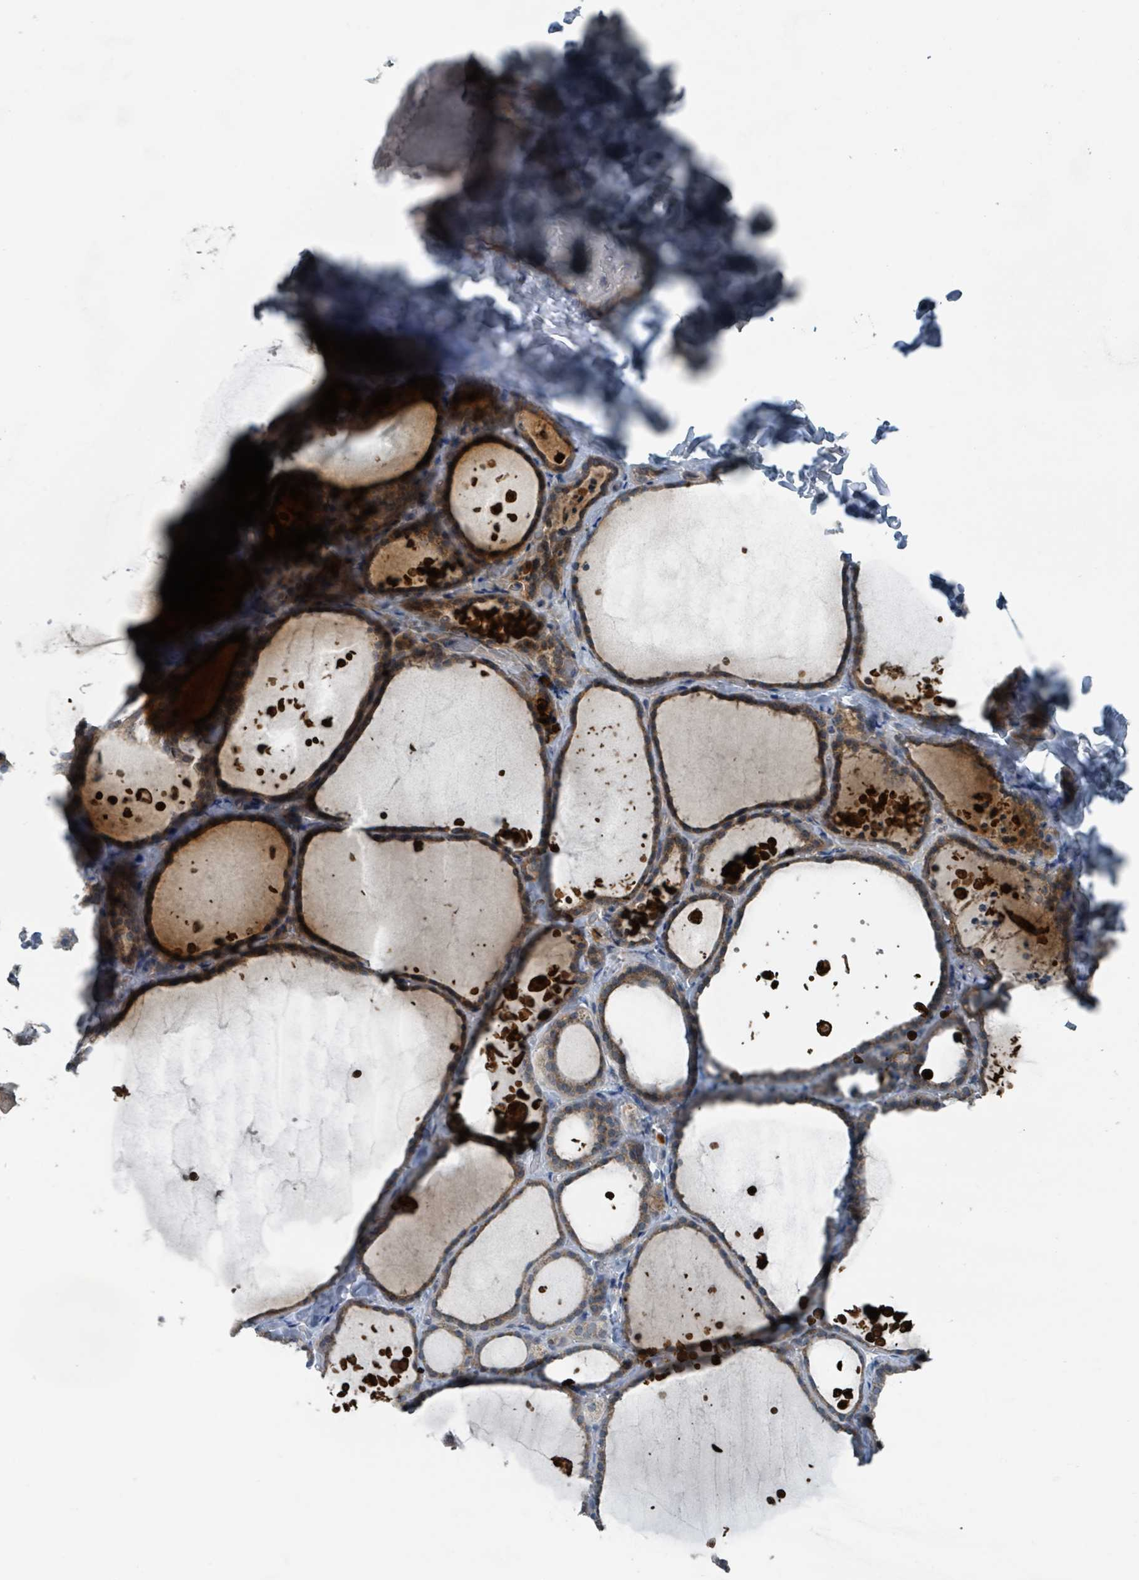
{"staining": {"intensity": "moderate", "quantity": ">75%", "location": "cytoplasmic/membranous"}, "tissue": "thyroid gland", "cell_type": "Glandular cells", "image_type": "normal", "snomed": [{"axis": "morphology", "description": "Normal tissue, NOS"}, {"axis": "topography", "description": "Thyroid gland"}], "caption": "High-power microscopy captured an immunohistochemistry (IHC) micrograph of normal thyroid gland, revealing moderate cytoplasmic/membranous positivity in about >75% of glandular cells. (DAB (3,3'-diaminobenzidine) = brown stain, brightfield microscopy at high magnification).", "gene": "ACBD4", "patient": {"sex": "female", "age": 44}}